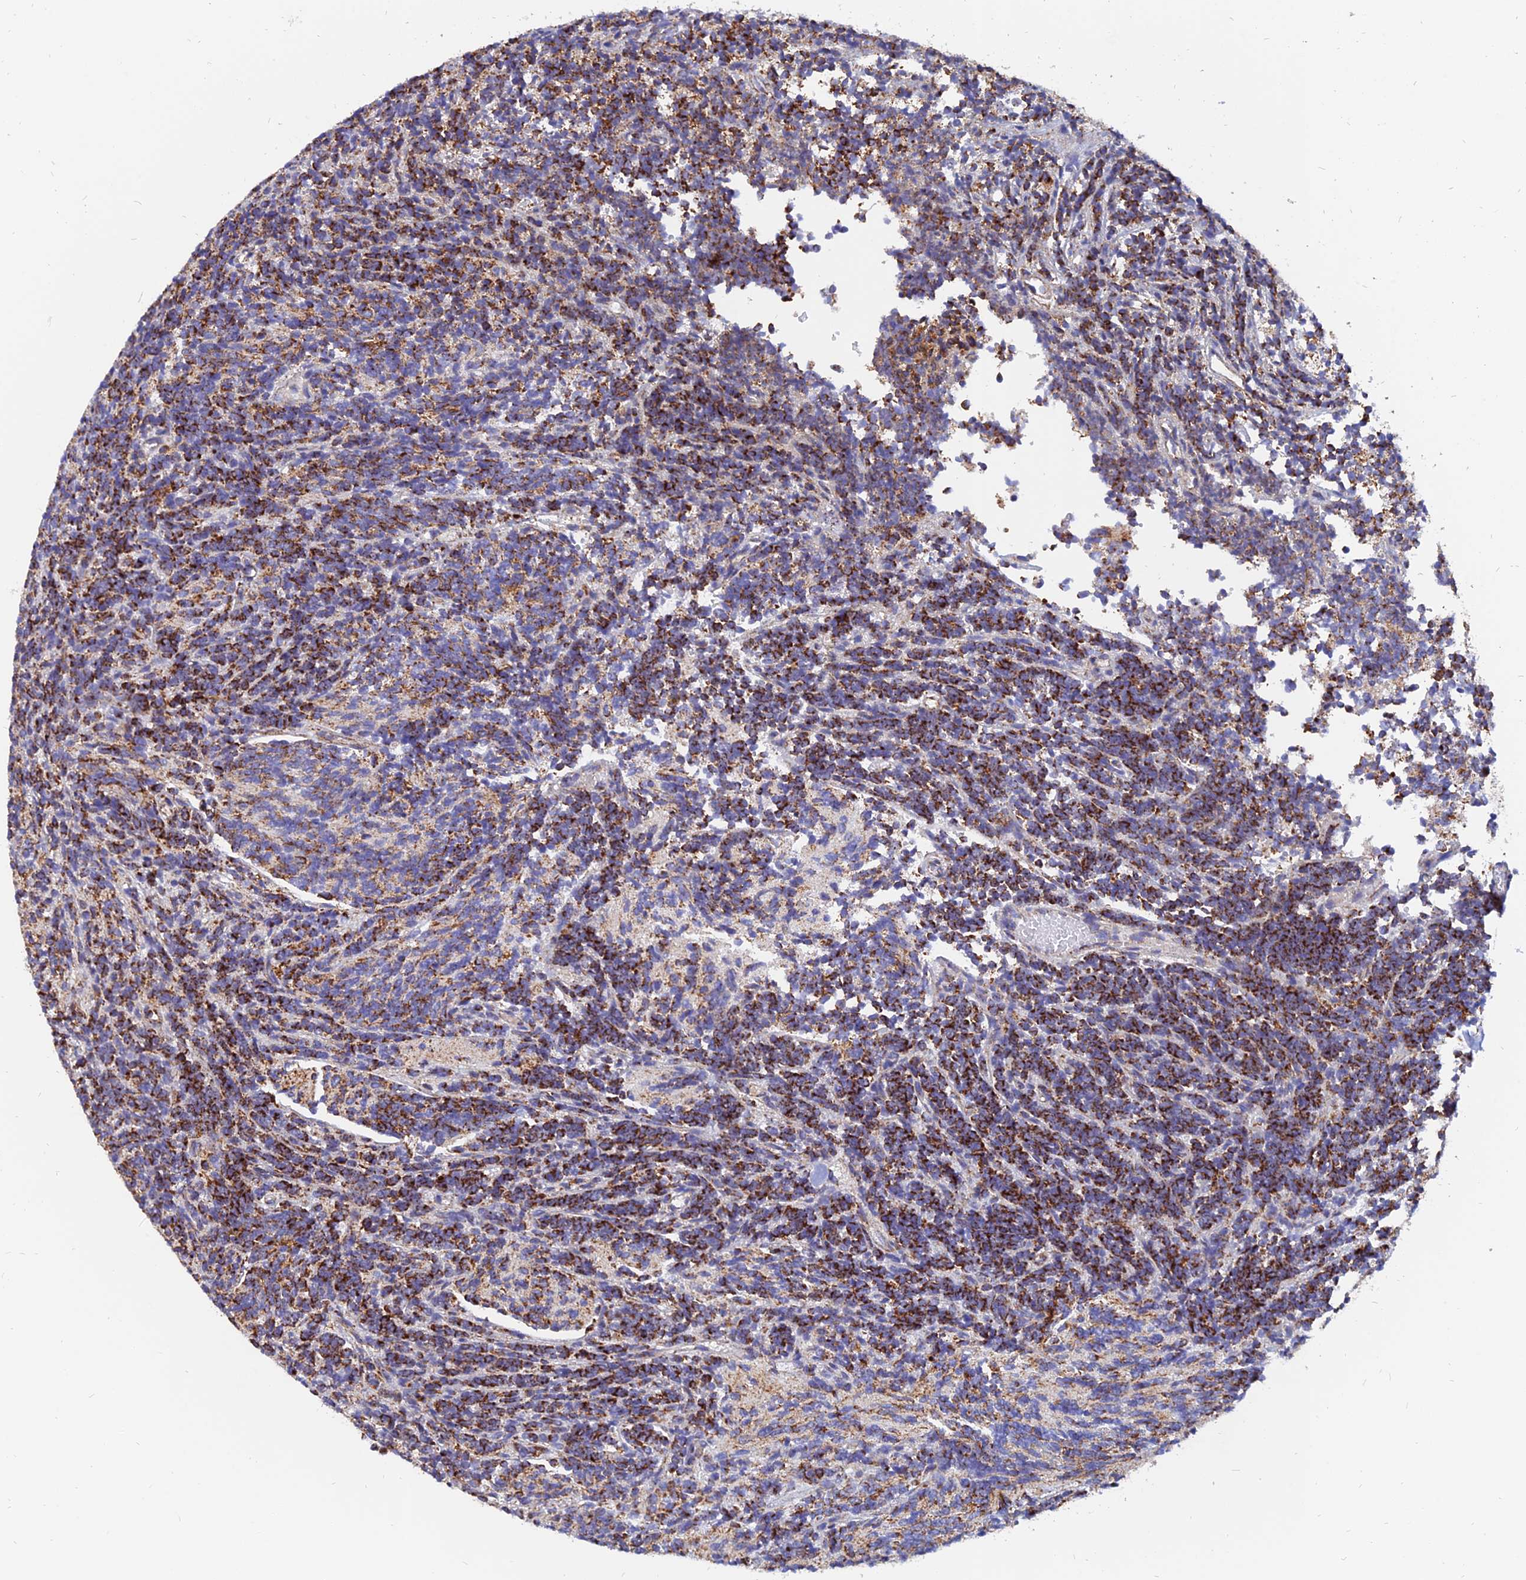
{"staining": {"intensity": "strong", "quantity": ">75%", "location": "cytoplasmic/membranous"}, "tissue": "glioma", "cell_type": "Tumor cells", "image_type": "cancer", "snomed": [{"axis": "morphology", "description": "Glioma, malignant, Low grade"}, {"axis": "topography", "description": "Brain"}], "caption": "IHC image of neoplastic tissue: malignant glioma (low-grade) stained using immunohistochemistry (IHC) displays high levels of strong protein expression localized specifically in the cytoplasmic/membranous of tumor cells, appearing as a cytoplasmic/membranous brown color.", "gene": "NDUFB6", "patient": {"sex": "female", "age": 1}}